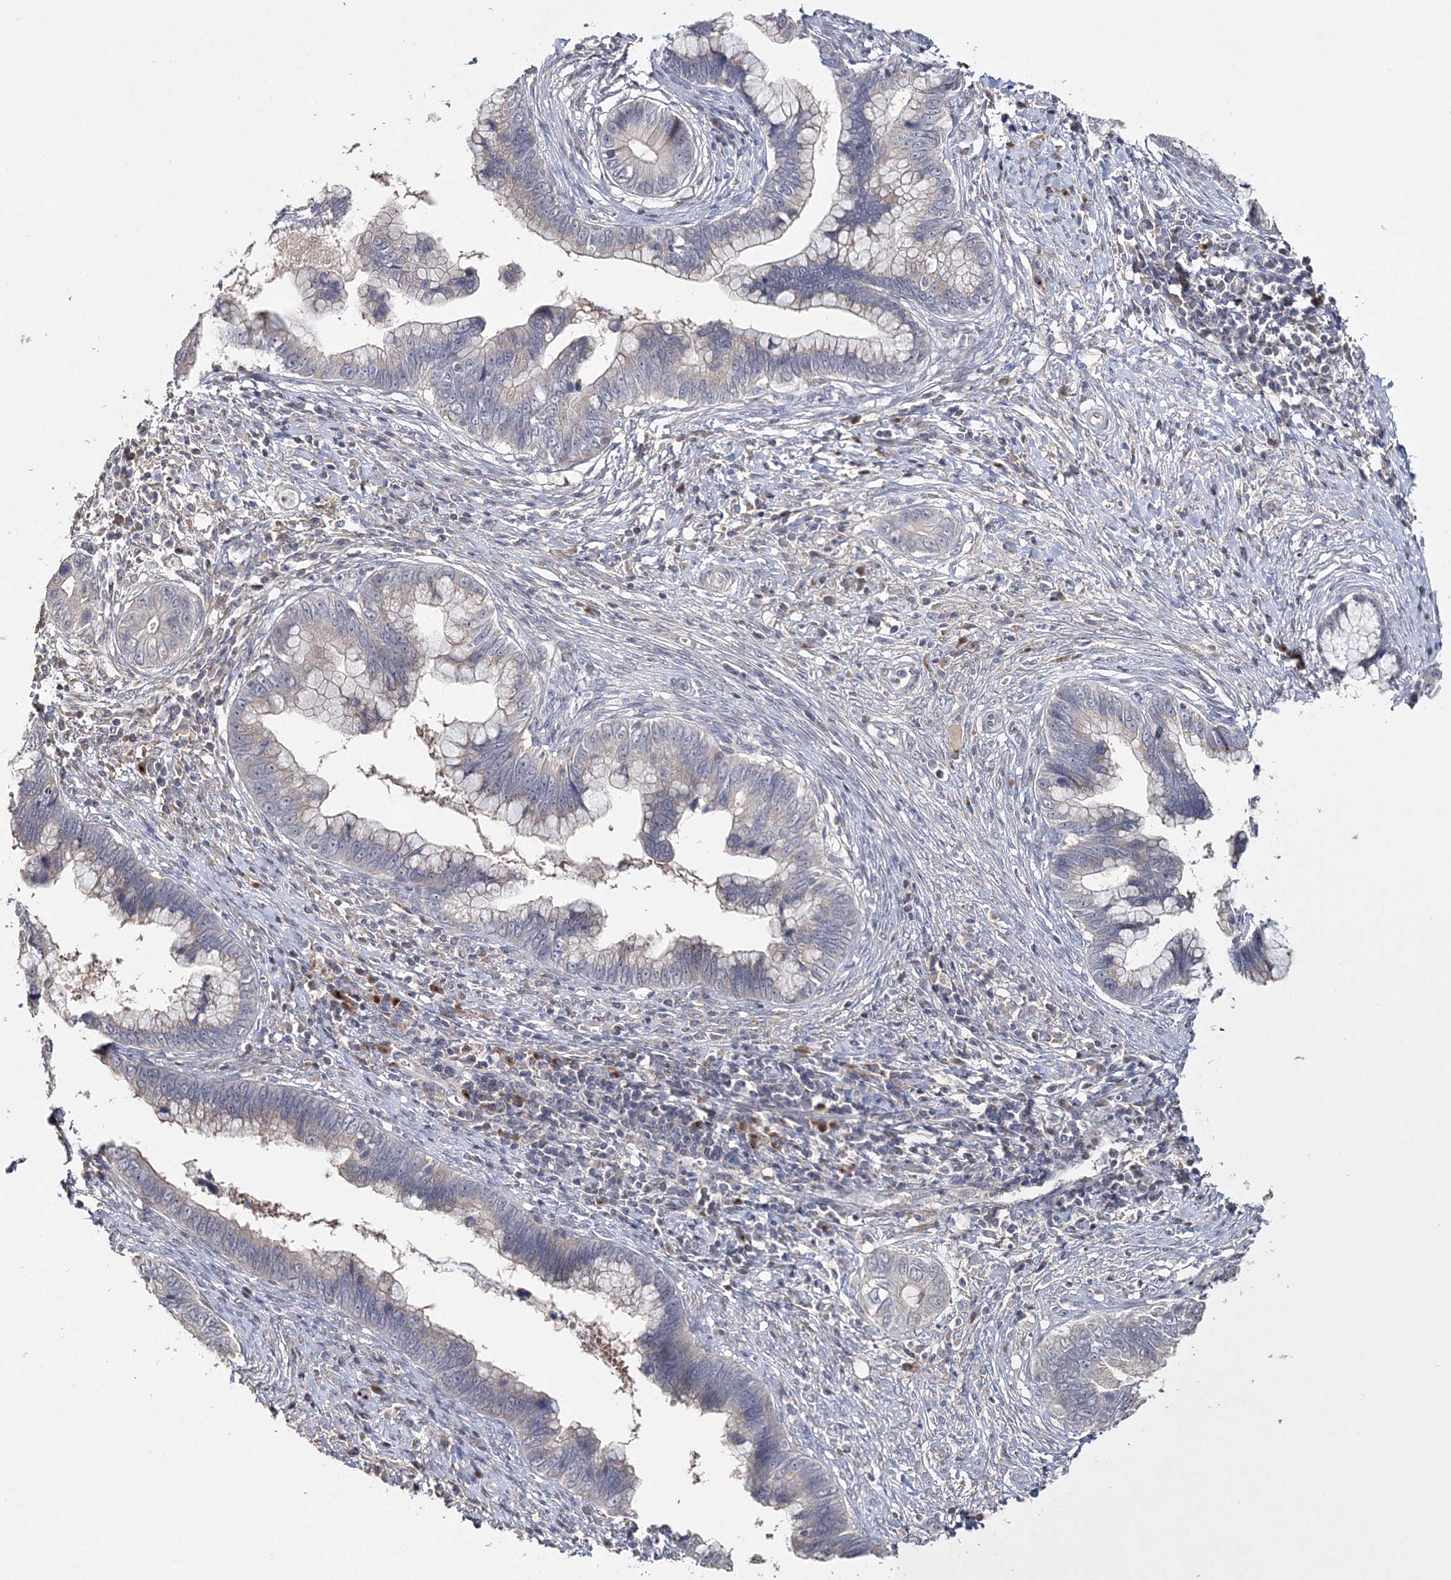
{"staining": {"intensity": "negative", "quantity": "none", "location": "none"}, "tissue": "cervical cancer", "cell_type": "Tumor cells", "image_type": "cancer", "snomed": [{"axis": "morphology", "description": "Adenocarcinoma, NOS"}, {"axis": "topography", "description": "Cervix"}], "caption": "Immunohistochemistry (IHC) of human adenocarcinoma (cervical) shows no expression in tumor cells.", "gene": "GJB5", "patient": {"sex": "female", "age": 44}}